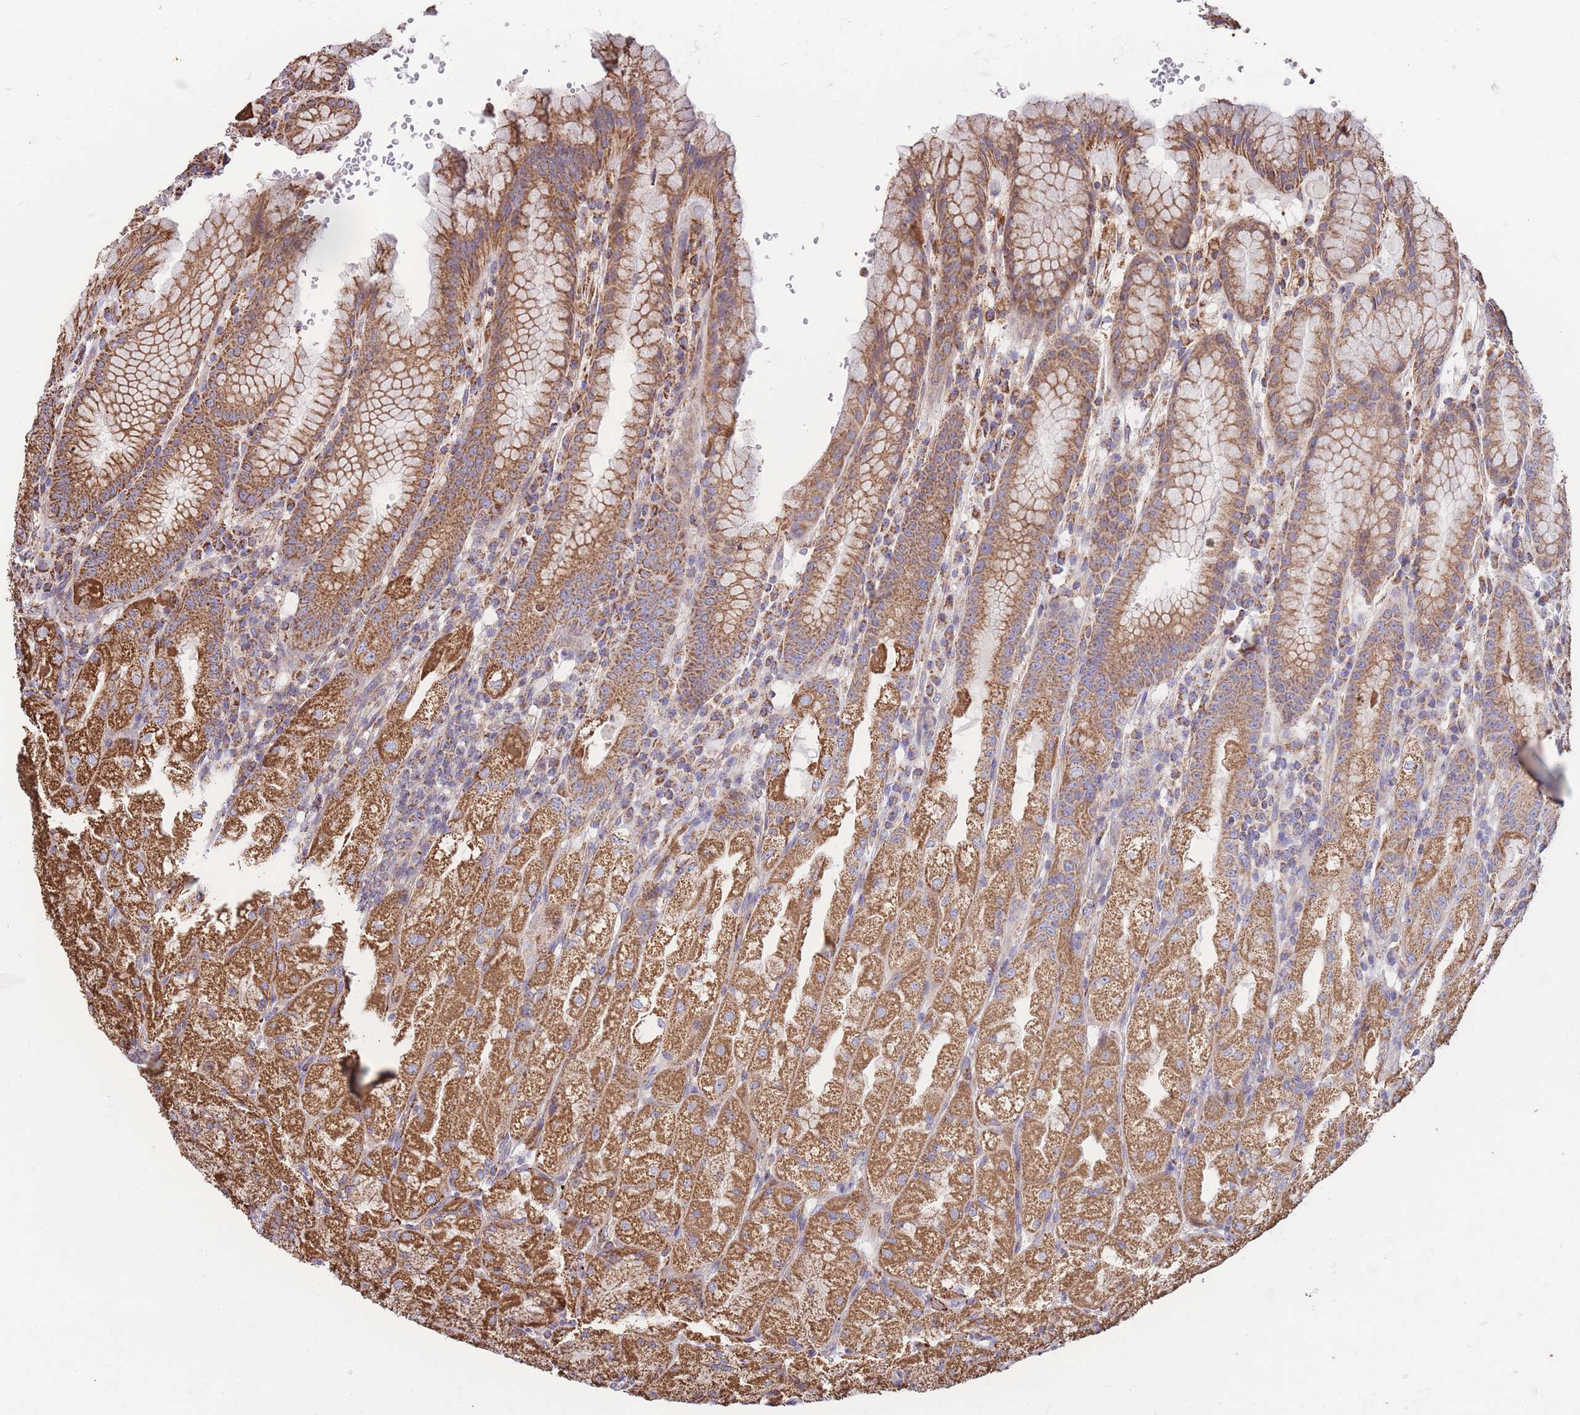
{"staining": {"intensity": "moderate", "quantity": ">75%", "location": "cytoplasmic/membranous"}, "tissue": "stomach", "cell_type": "Glandular cells", "image_type": "normal", "snomed": [{"axis": "morphology", "description": "Normal tissue, NOS"}, {"axis": "topography", "description": "Stomach, upper"}], "caption": "IHC histopathology image of unremarkable human stomach stained for a protein (brown), which shows medium levels of moderate cytoplasmic/membranous positivity in about >75% of glandular cells.", "gene": "FKBP8", "patient": {"sex": "male", "age": 52}}